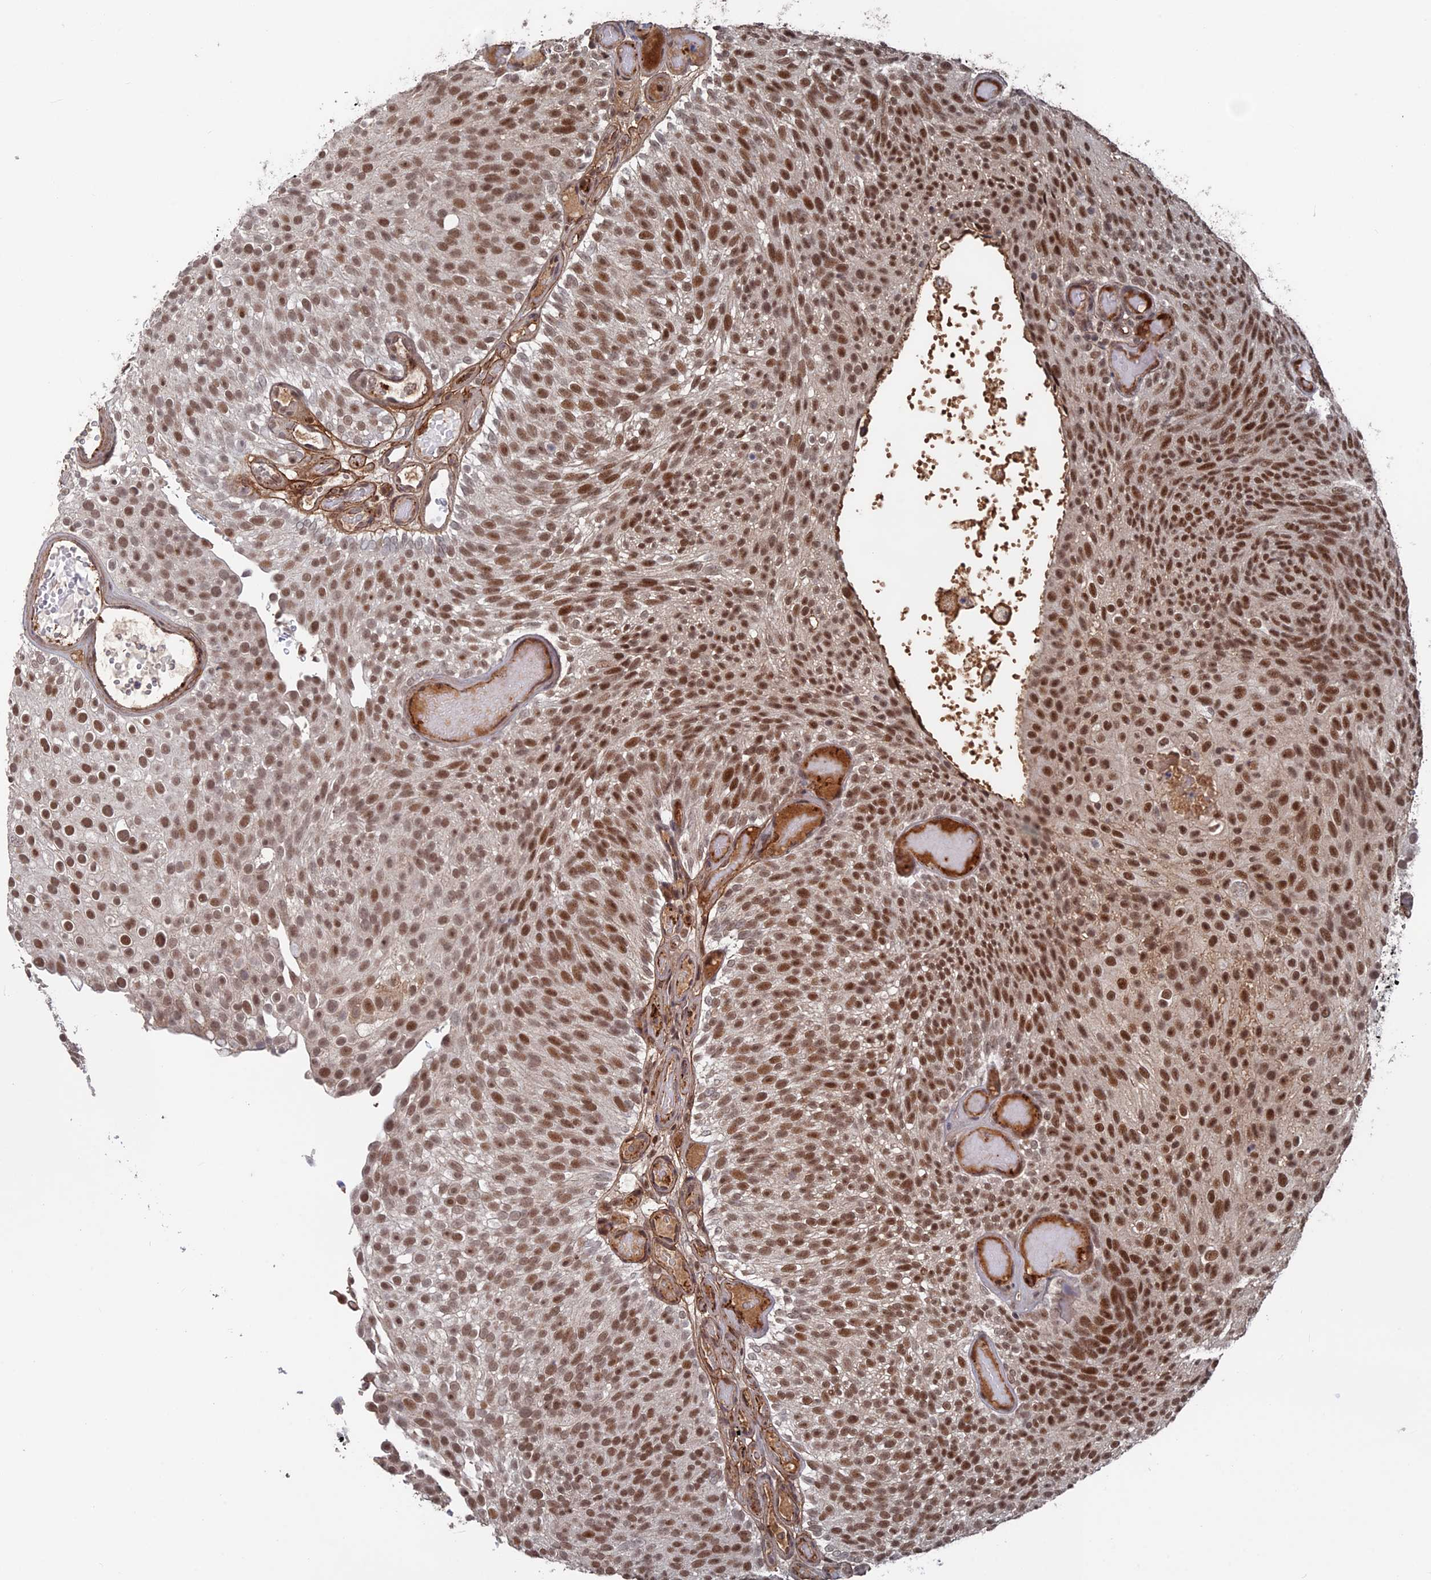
{"staining": {"intensity": "moderate", "quantity": ">75%", "location": "nuclear"}, "tissue": "urothelial cancer", "cell_type": "Tumor cells", "image_type": "cancer", "snomed": [{"axis": "morphology", "description": "Urothelial carcinoma, Low grade"}, {"axis": "topography", "description": "Urinary bladder"}], "caption": "This is a photomicrograph of immunohistochemistry staining of low-grade urothelial carcinoma, which shows moderate staining in the nuclear of tumor cells.", "gene": "SH3D21", "patient": {"sex": "male", "age": 78}}